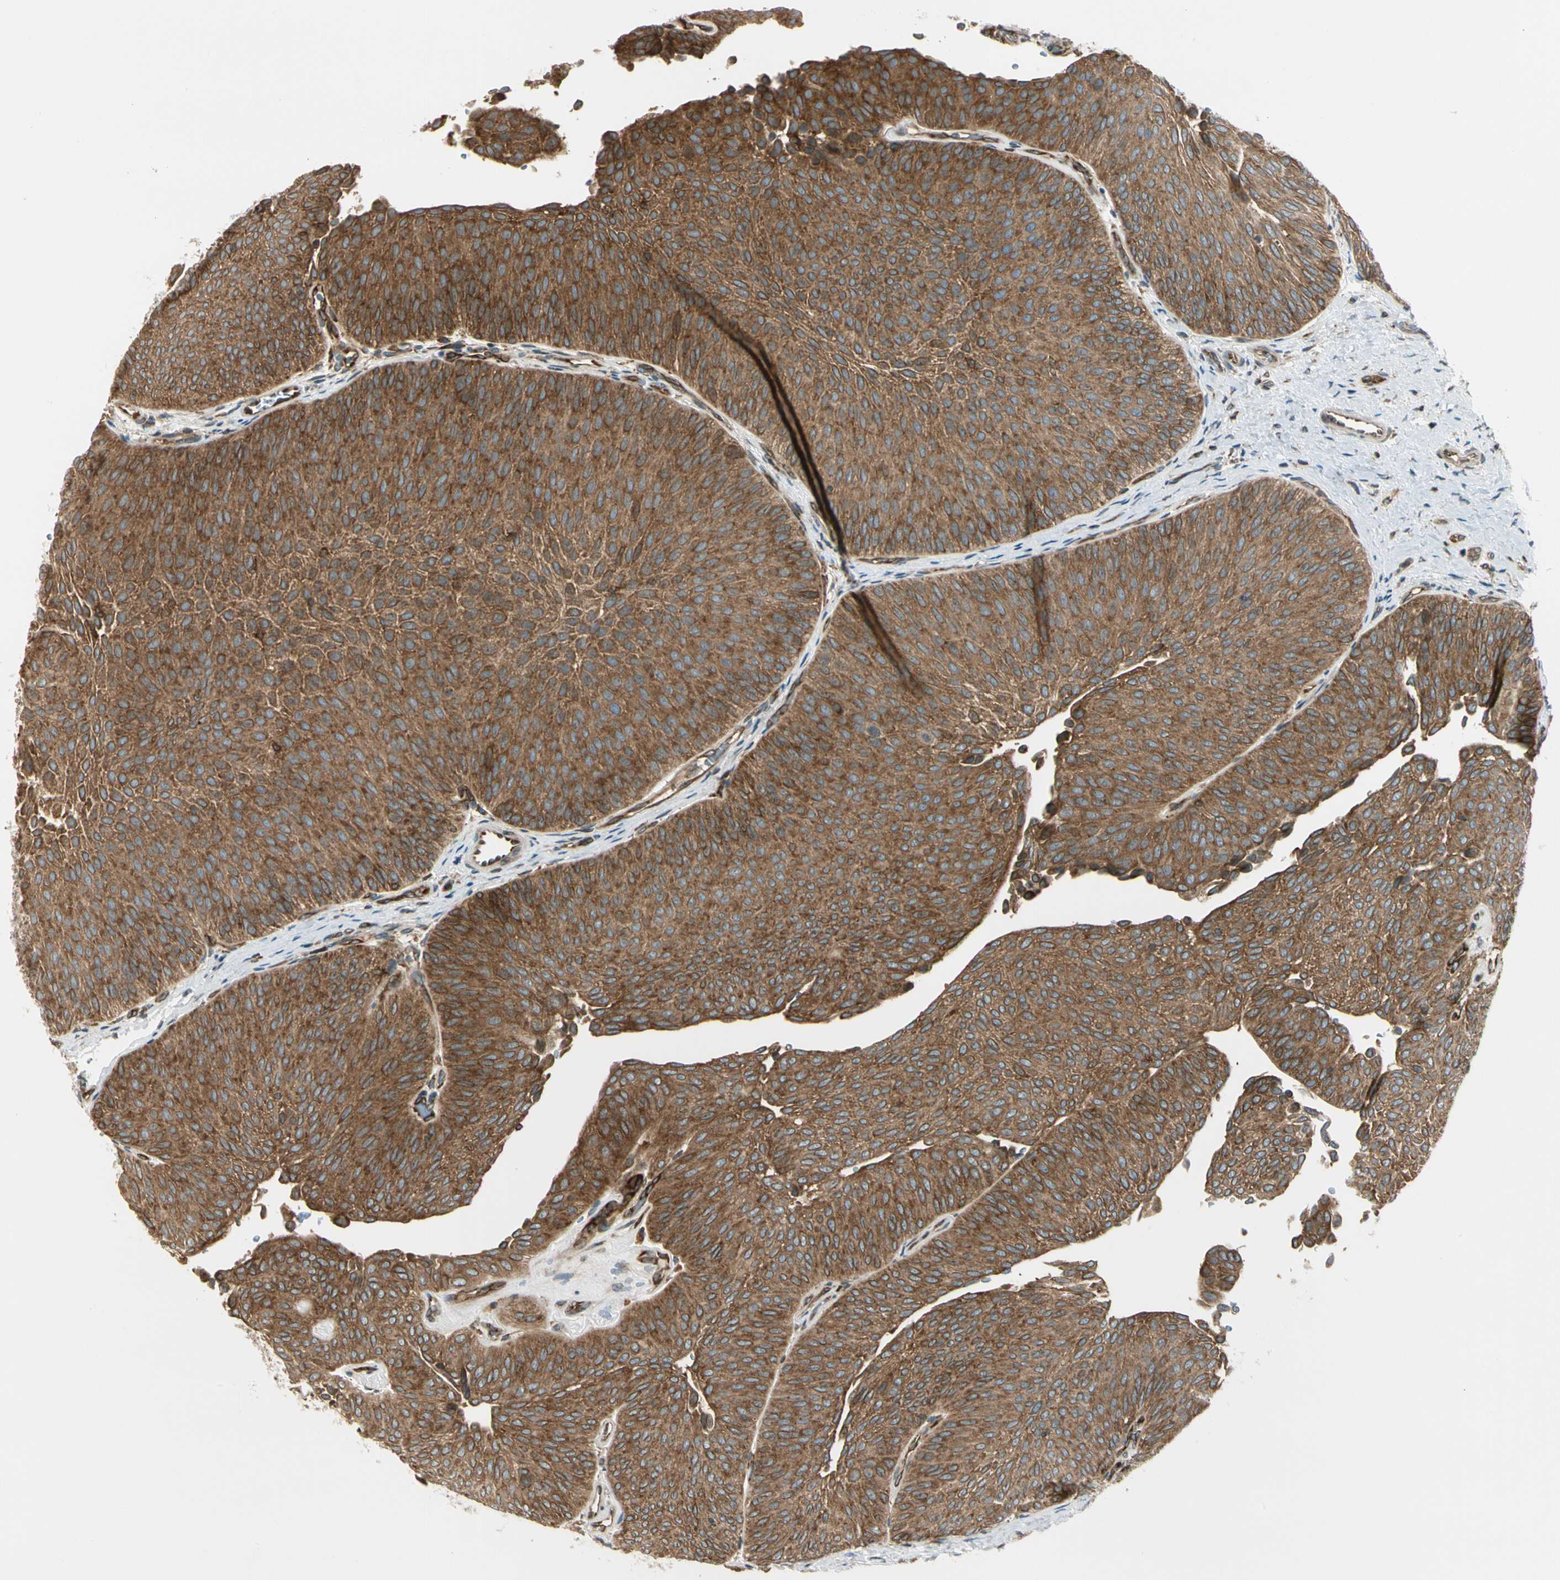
{"staining": {"intensity": "strong", "quantity": ">75%", "location": "cytoplasmic/membranous"}, "tissue": "urothelial cancer", "cell_type": "Tumor cells", "image_type": "cancer", "snomed": [{"axis": "morphology", "description": "Urothelial carcinoma, Low grade"}, {"axis": "topography", "description": "Urinary bladder"}], "caption": "Tumor cells show high levels of strong cytoplasmic/membranous staining in about >75% of cells in human urothelial carcinoma (low-grade). The protein is stained brown, and the nuclei are stained in blue (DAB IHC with brightfield microscopy, high magnification).", "gene": "TRIO", "patient": {"sex": "female", "age": 60}}